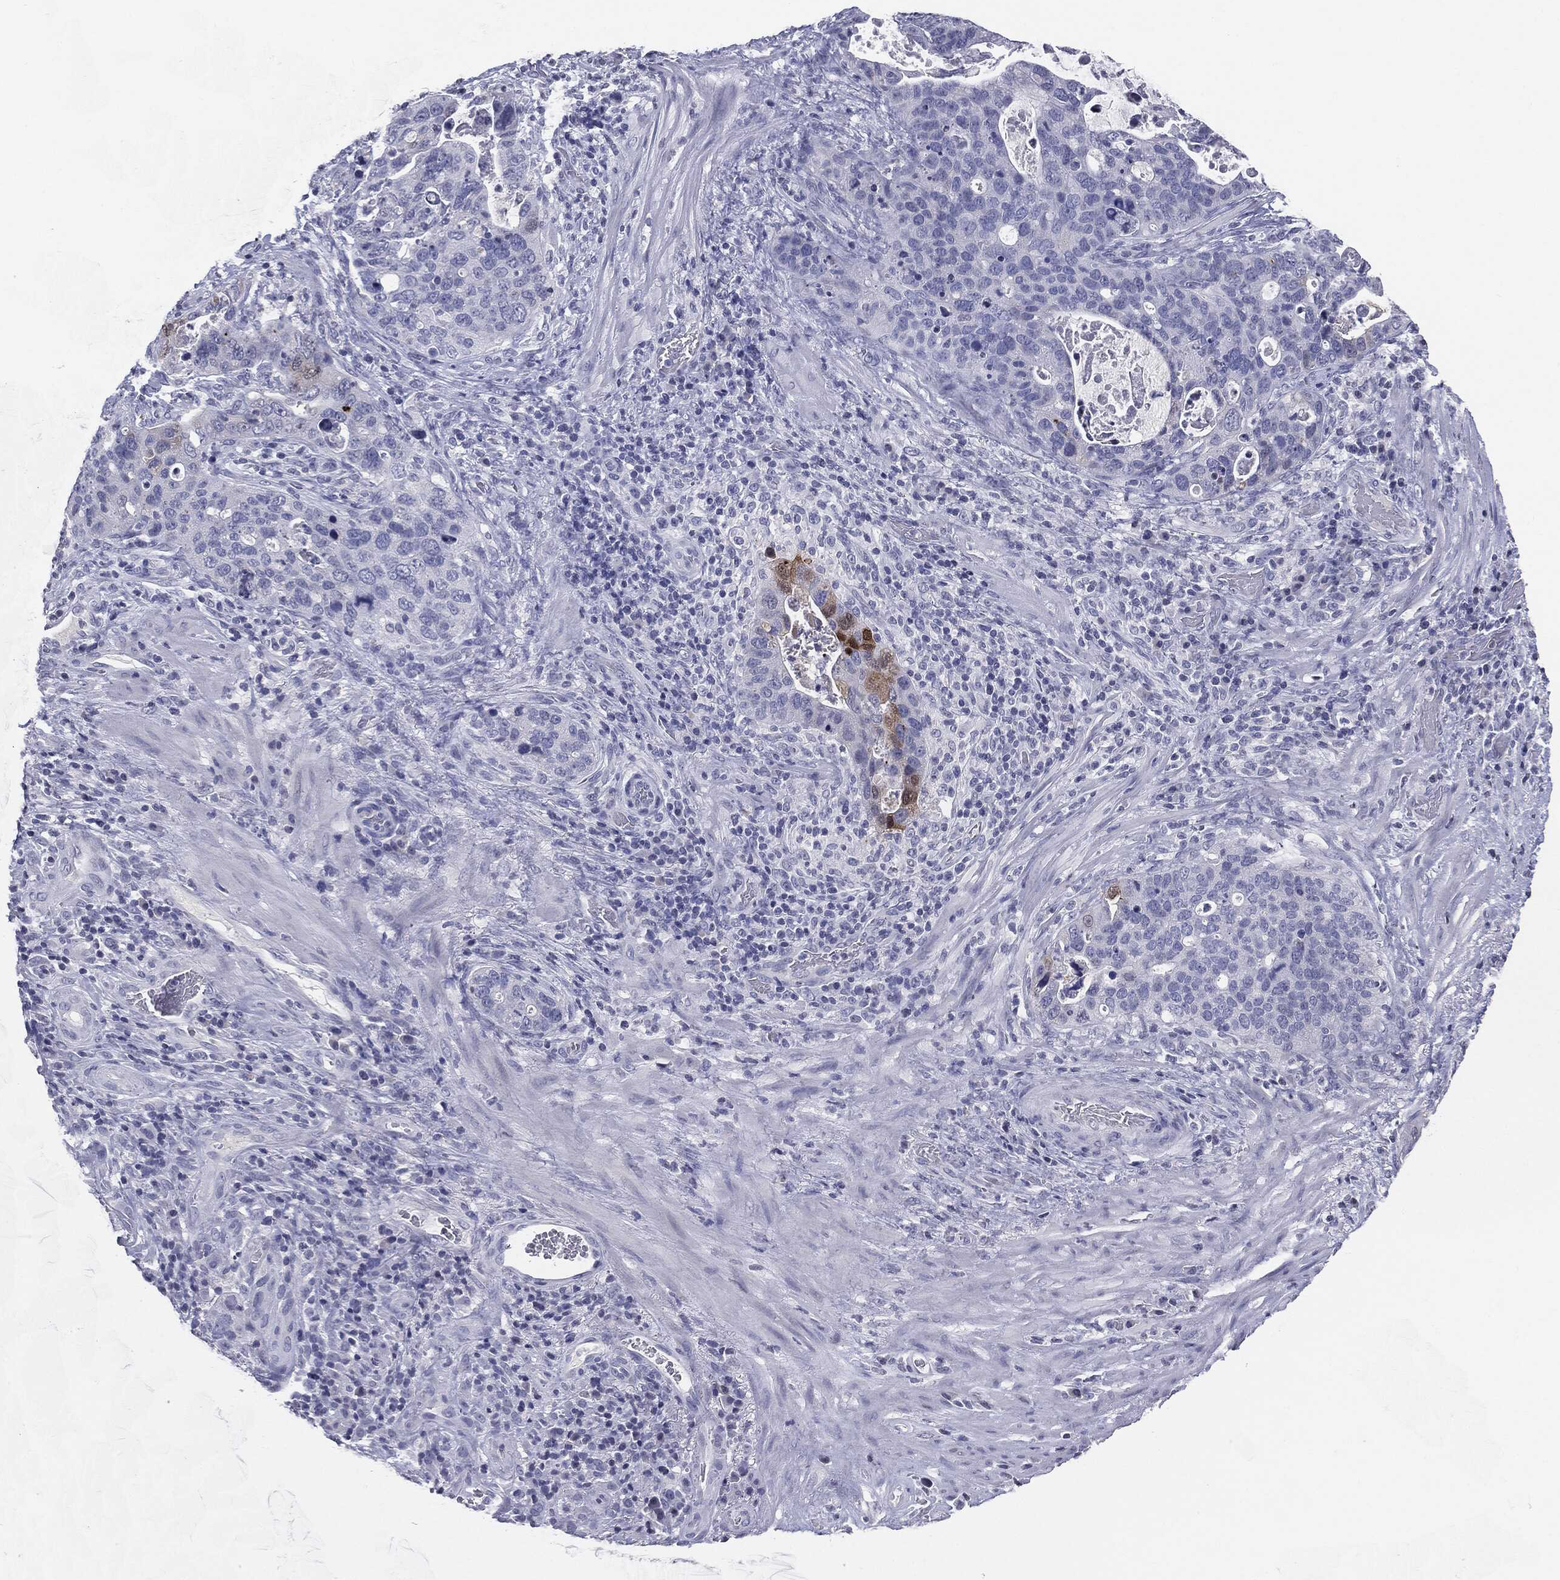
{"staining": {"intensity": "negative", "quantity": "none", "location": "none"}, "tissue": "stomach cancer", "cell_type": "Tumor cells", "image_type": "cancer", "snomed": [{"axis": "morphology", "description": "Adenocarcinoma, NOS"}, {"axis": "topography", "description": "Stomach"}], "caption": "A photomicrograph of human stomach cancer (adenocarcinoma) is negative for staining in tumor cells.", "gene": "SERPINB4", "patient": {"sex": "male", "age": 54}}